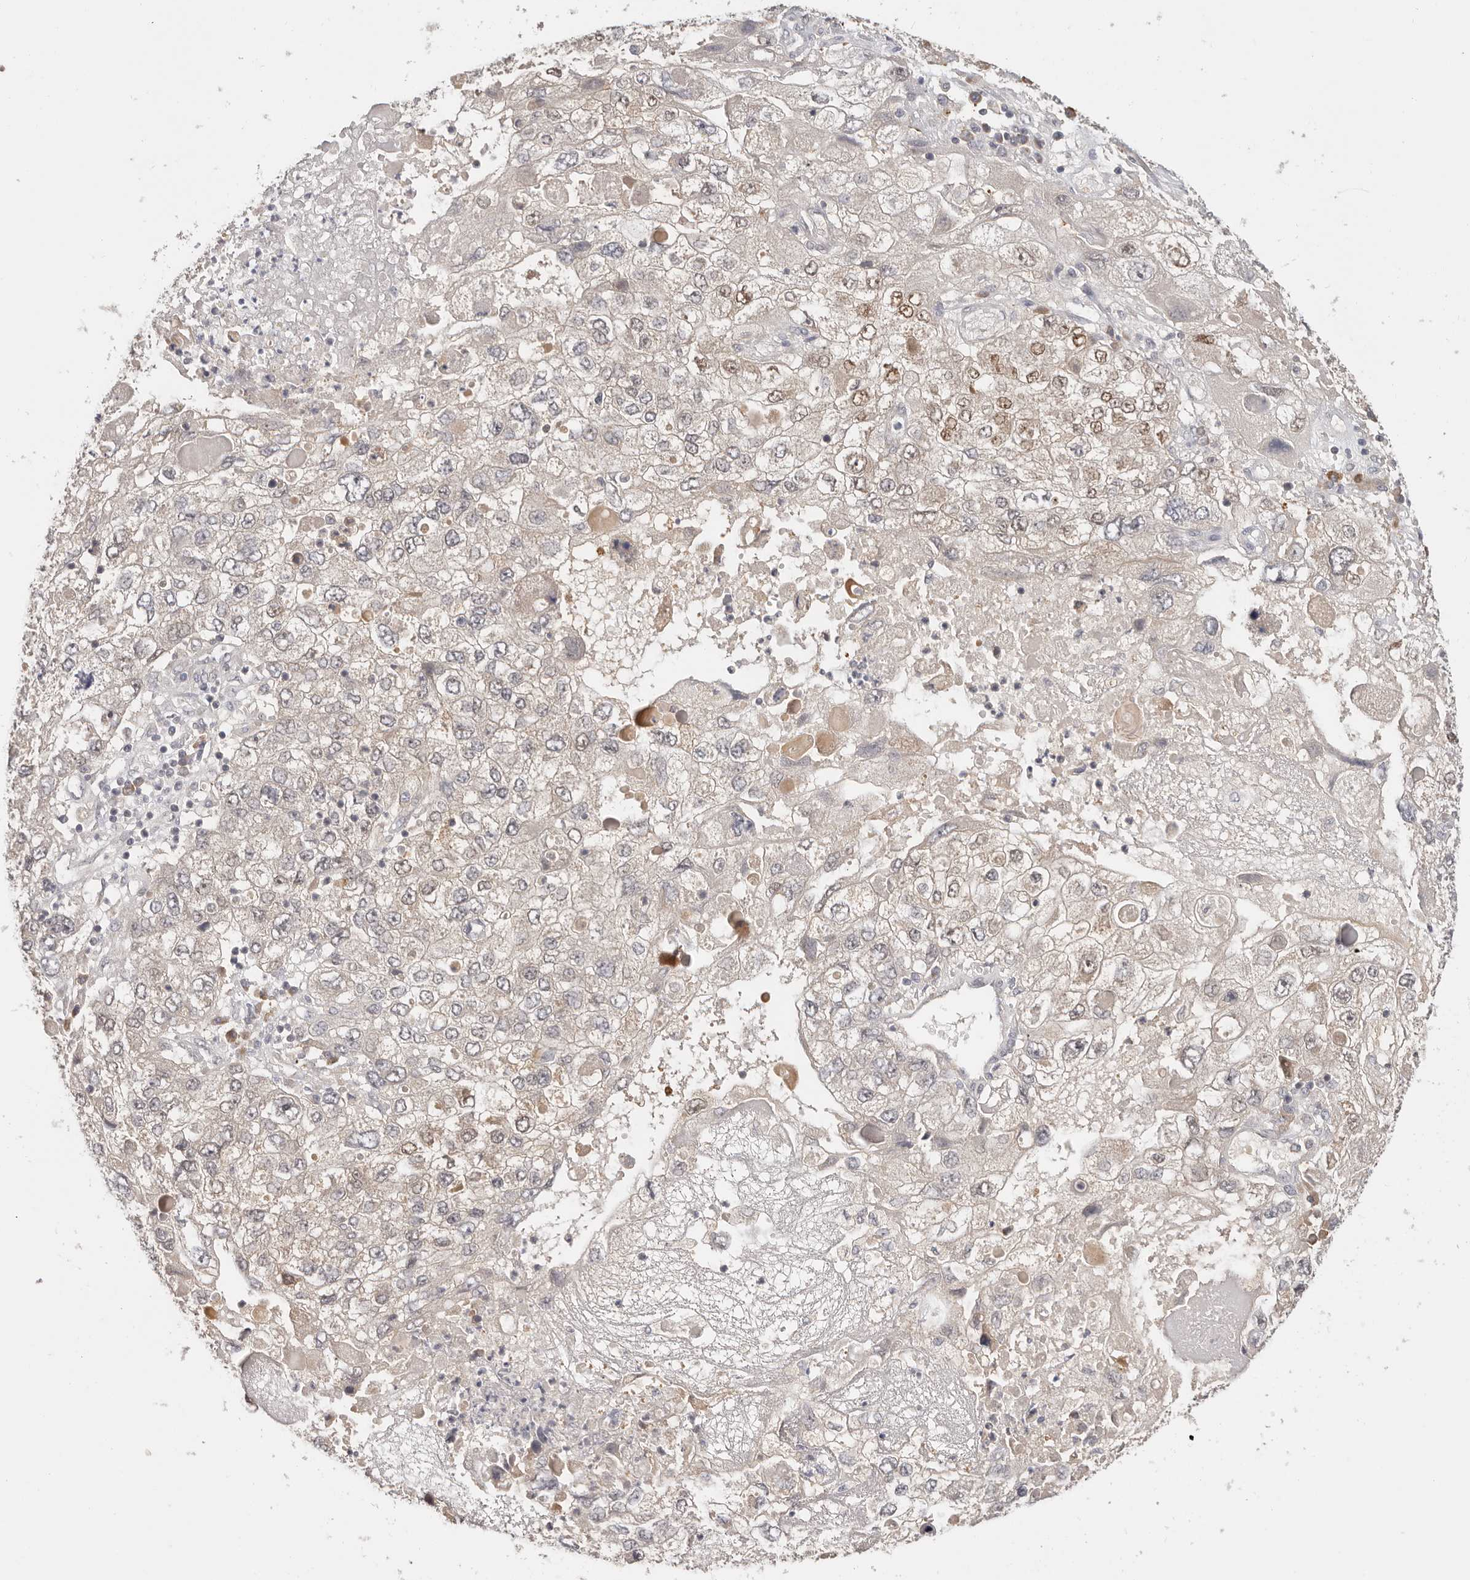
{"staining": {"intensity": "moderate", "quantity": "25%-75%", "location": "nuclear"}, "tissue": "endometrial cancer", "cell_type": "Tumor cells", "image_type": "cancer", "snomed": [{"axis": "morphology", "description": "Adenocarcinoma, NOS"}, {"axis": "topography", "description": "Endometrium"}], "caption": "Moderate nuclear protein positivity is seen in approximately 25%-75% of tumor cells in endometrial adenocarcinoma.", "gene": "LARP7", "patient": {"sex": "female", "age": 49}}